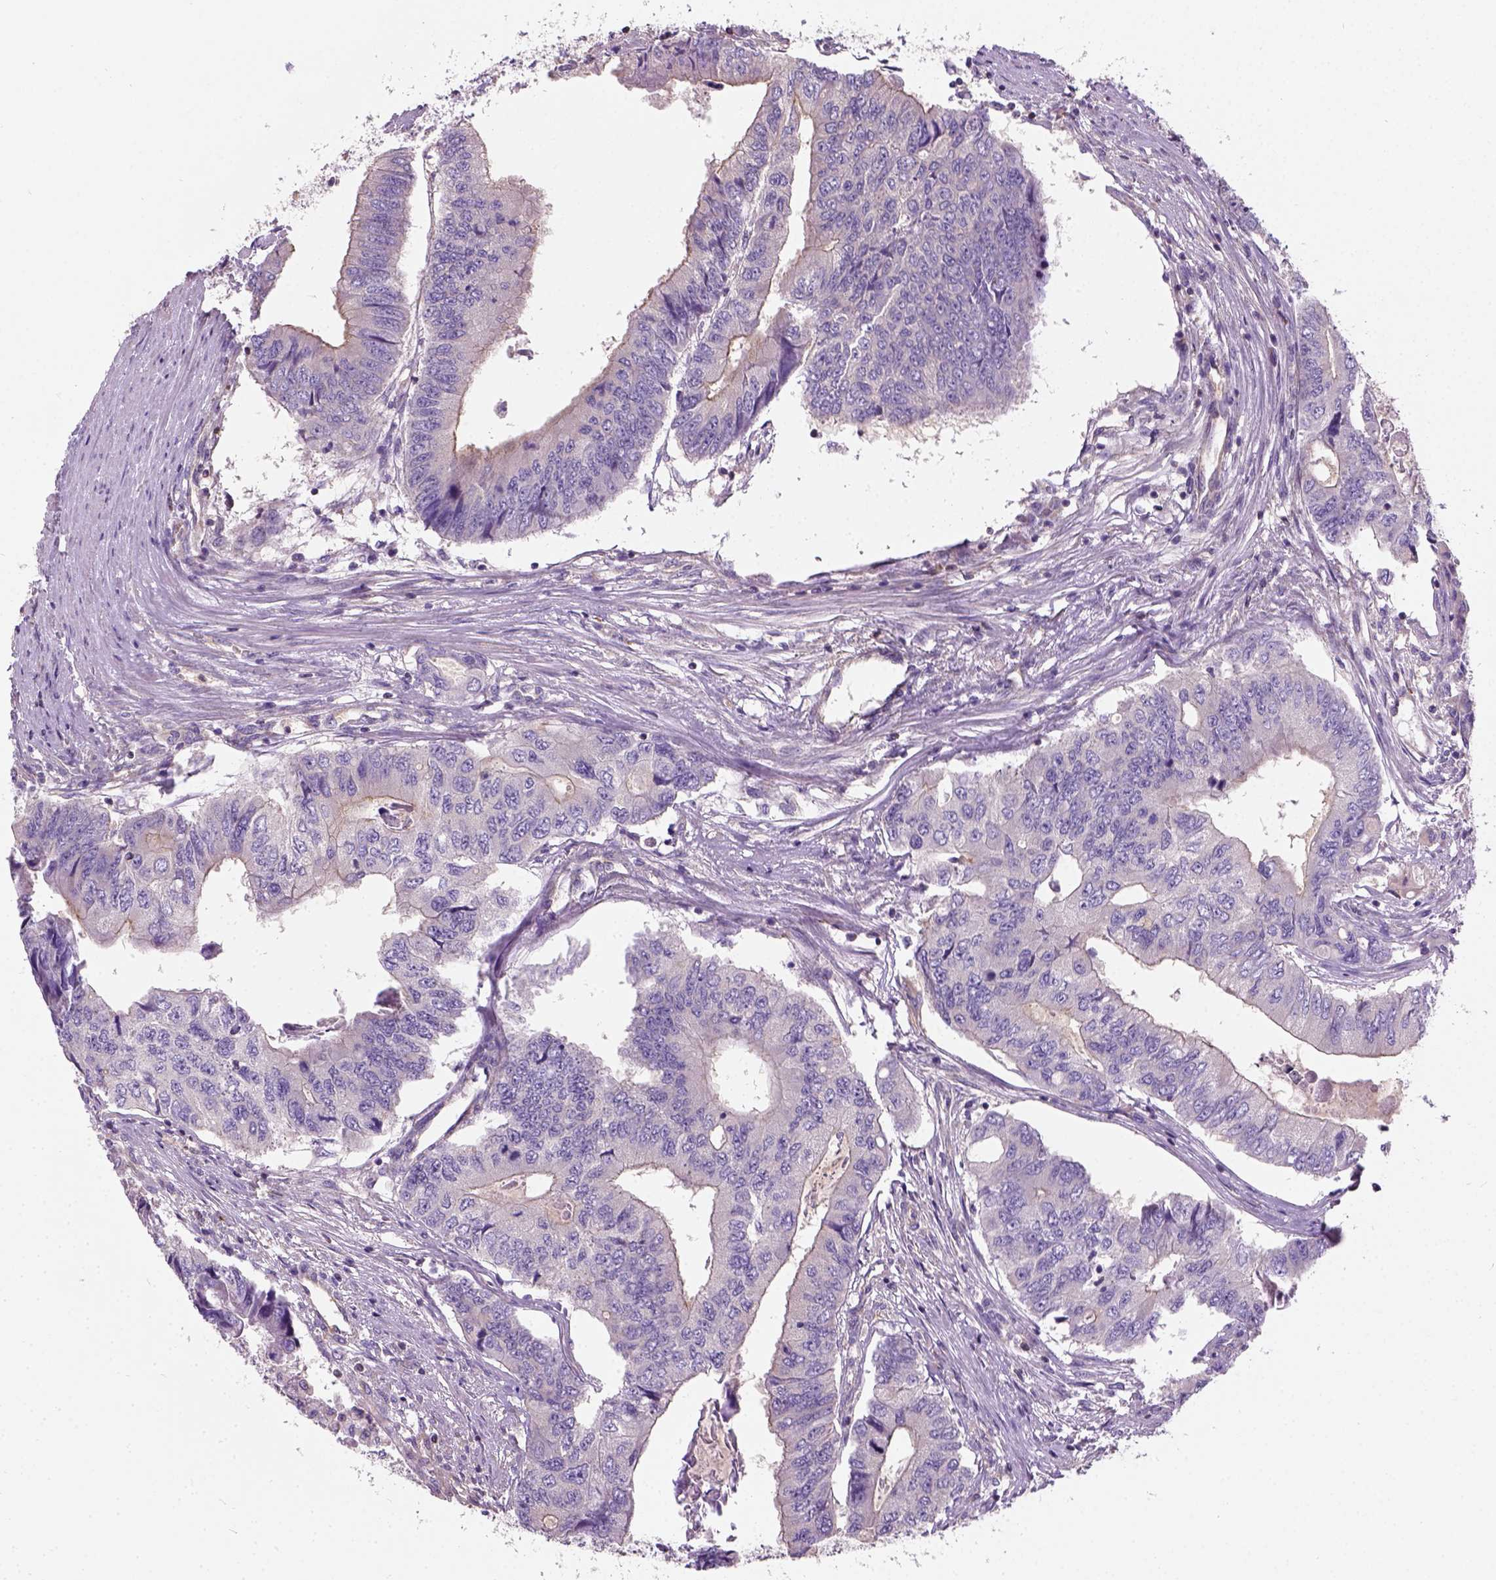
{"staining": {"intensity": "weak", "quantity": "25%-75%", "location": "cytoplasmic/membranous"}, "tissue": "colorectal cancer", "cell_type": "Tumor cells", "image_type": "cancer", "snomed": [{"axis": "morphology", "description": "Adenocarcinoma, NOS"}, {"axis": "topography", "description": "Colon"}], "caption": "This is an image of immunohistochemistry (IHC) staining of colorectal cancer, which shows weak positivity in the cytoplasmic/membranous of tumor cells.", "gene": "CRACR2A", "patient": {"sex": "male", "age": 53}}